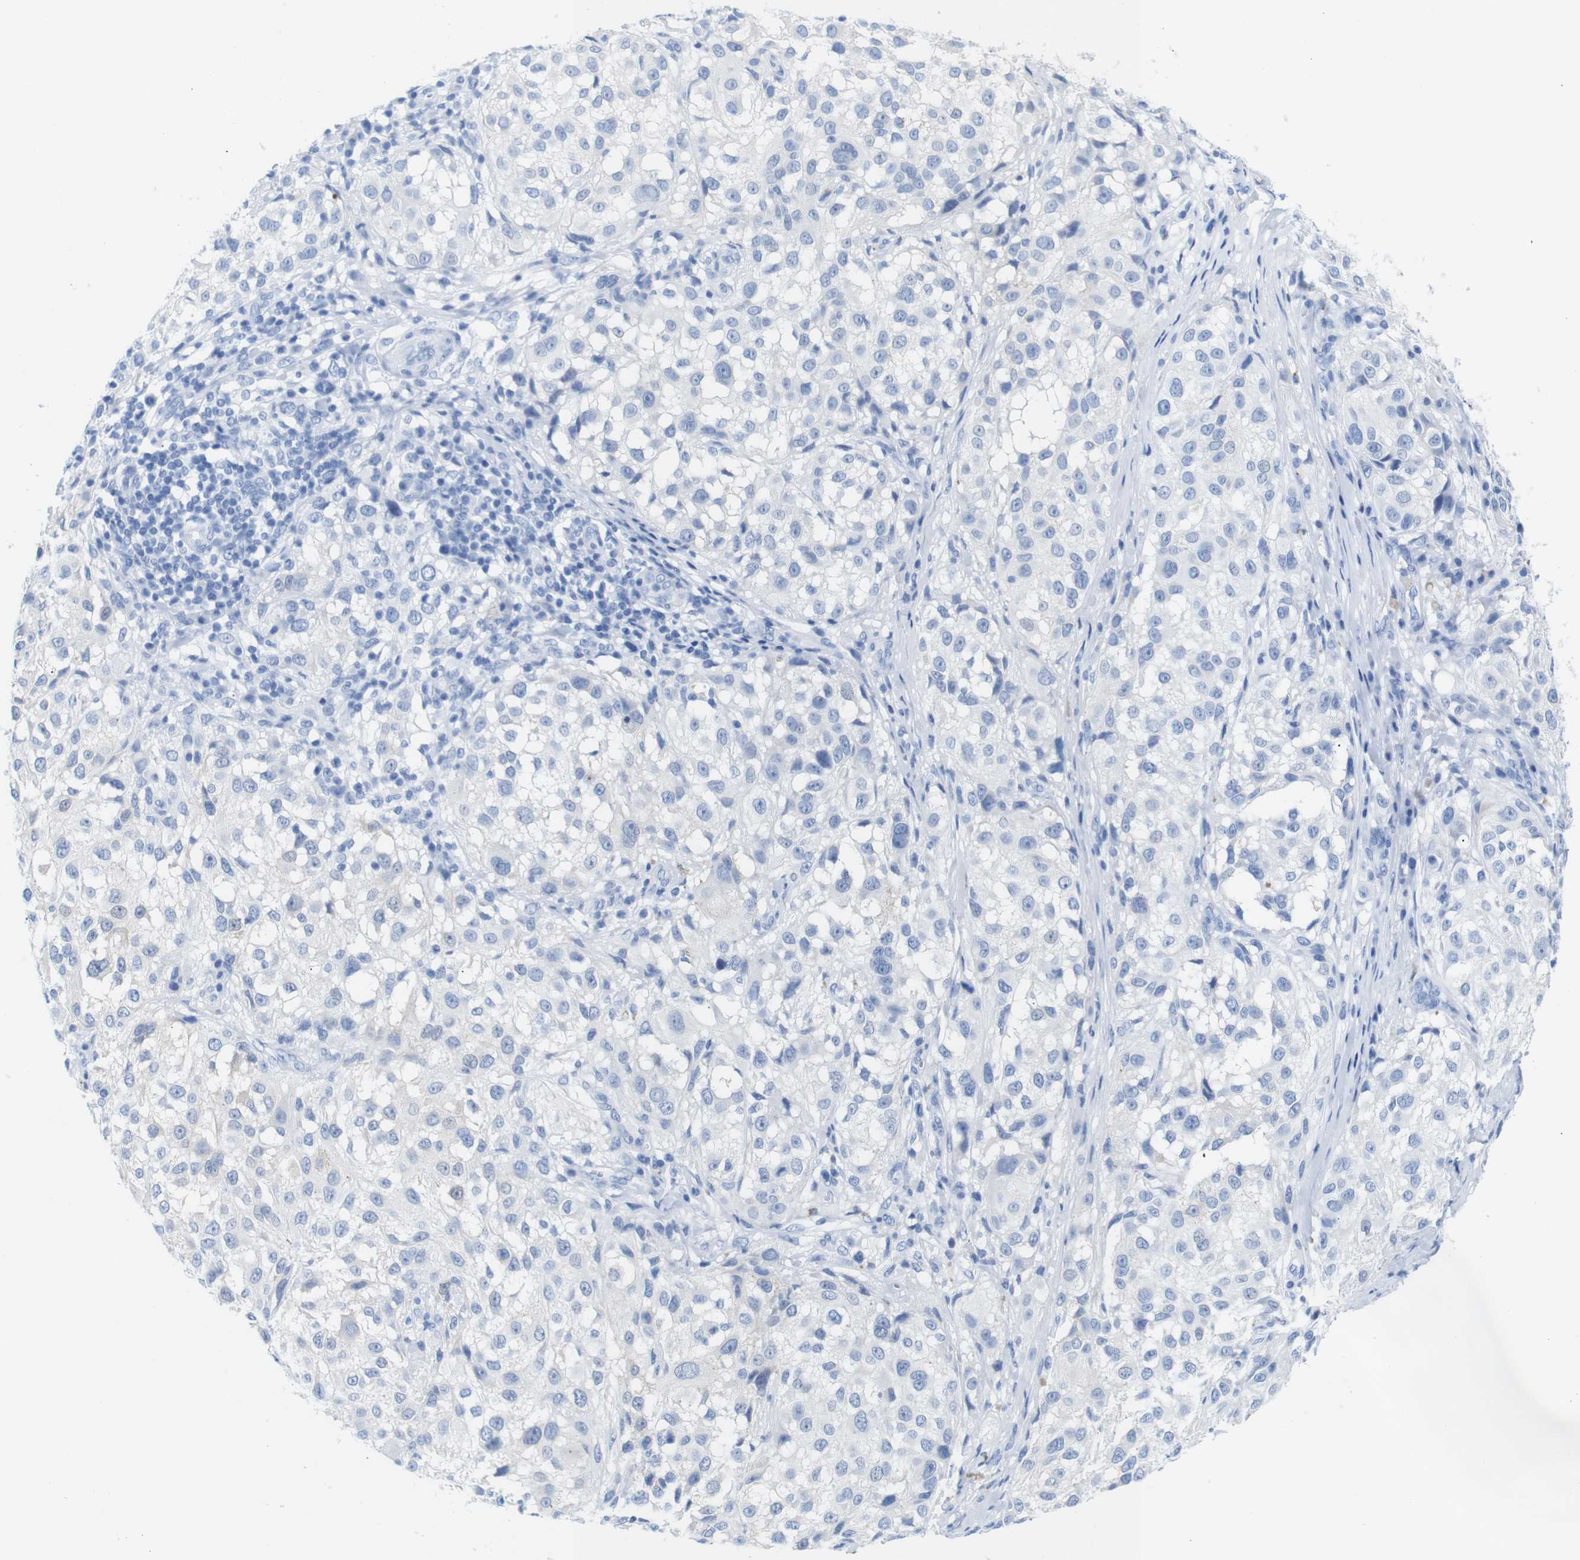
{"staining": {"intensity": "negative", "quantity": "none", "location": "none"}, "tissue": "melanoma", "cell_type": "Tumor cells", "image_type": "cancer", "snomed": [{"axis": "morphology", "description": "Necrosis, NOS"}, {"axis": "morphology", "description": "Malignant melanoma, NOS"}, {"axis": "topography", "description": "Skin"}], "caption": "This is an immunohistochemistry image of human malignant melanoma. There is no staining in tumor cells.", "gene": "ERVMER34-1", "patient": {"sex": "female", "age": 87}}